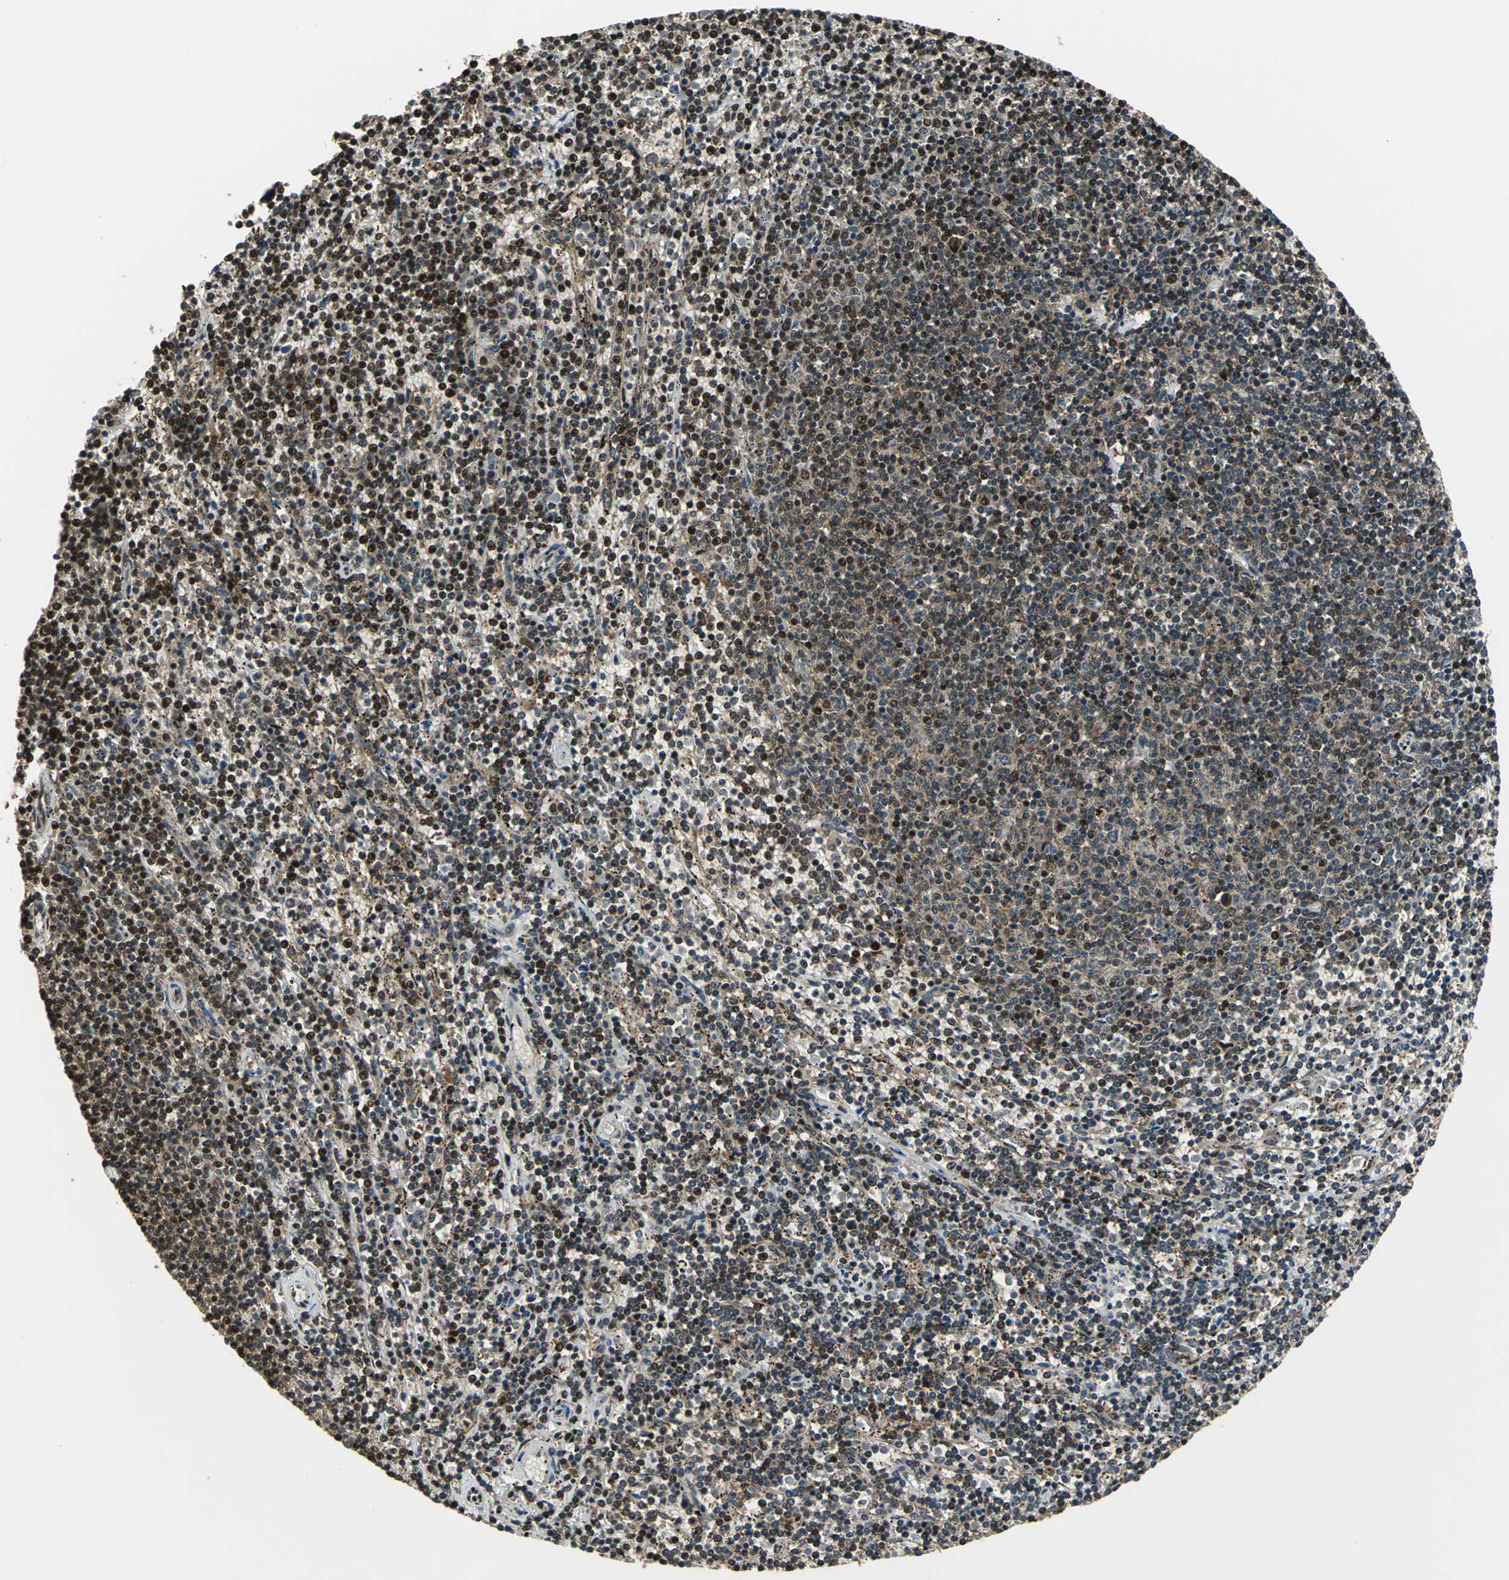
{"staining": {"intensity": "strong", "quantity": ">75%", "location": "nuclear"}, "tissue": "lymphoma", "cell_type": "Tumor cells", "image_type": "cancer", "snomed": [{"axis": "morphology", "description": "Malignant lymphoma, non-Hodgkin's type, Low grade"}, {"axis": "topography", "description": "Spleen"}], "caption": "A high-resolution photomicrograph shows immunohistochemistry staining of lymphoma, which displays strong nuclear staining in about >75% of tumor cells.", "gene": "MIS18BP1", "patient": {"sex": "female", "age": 50}}